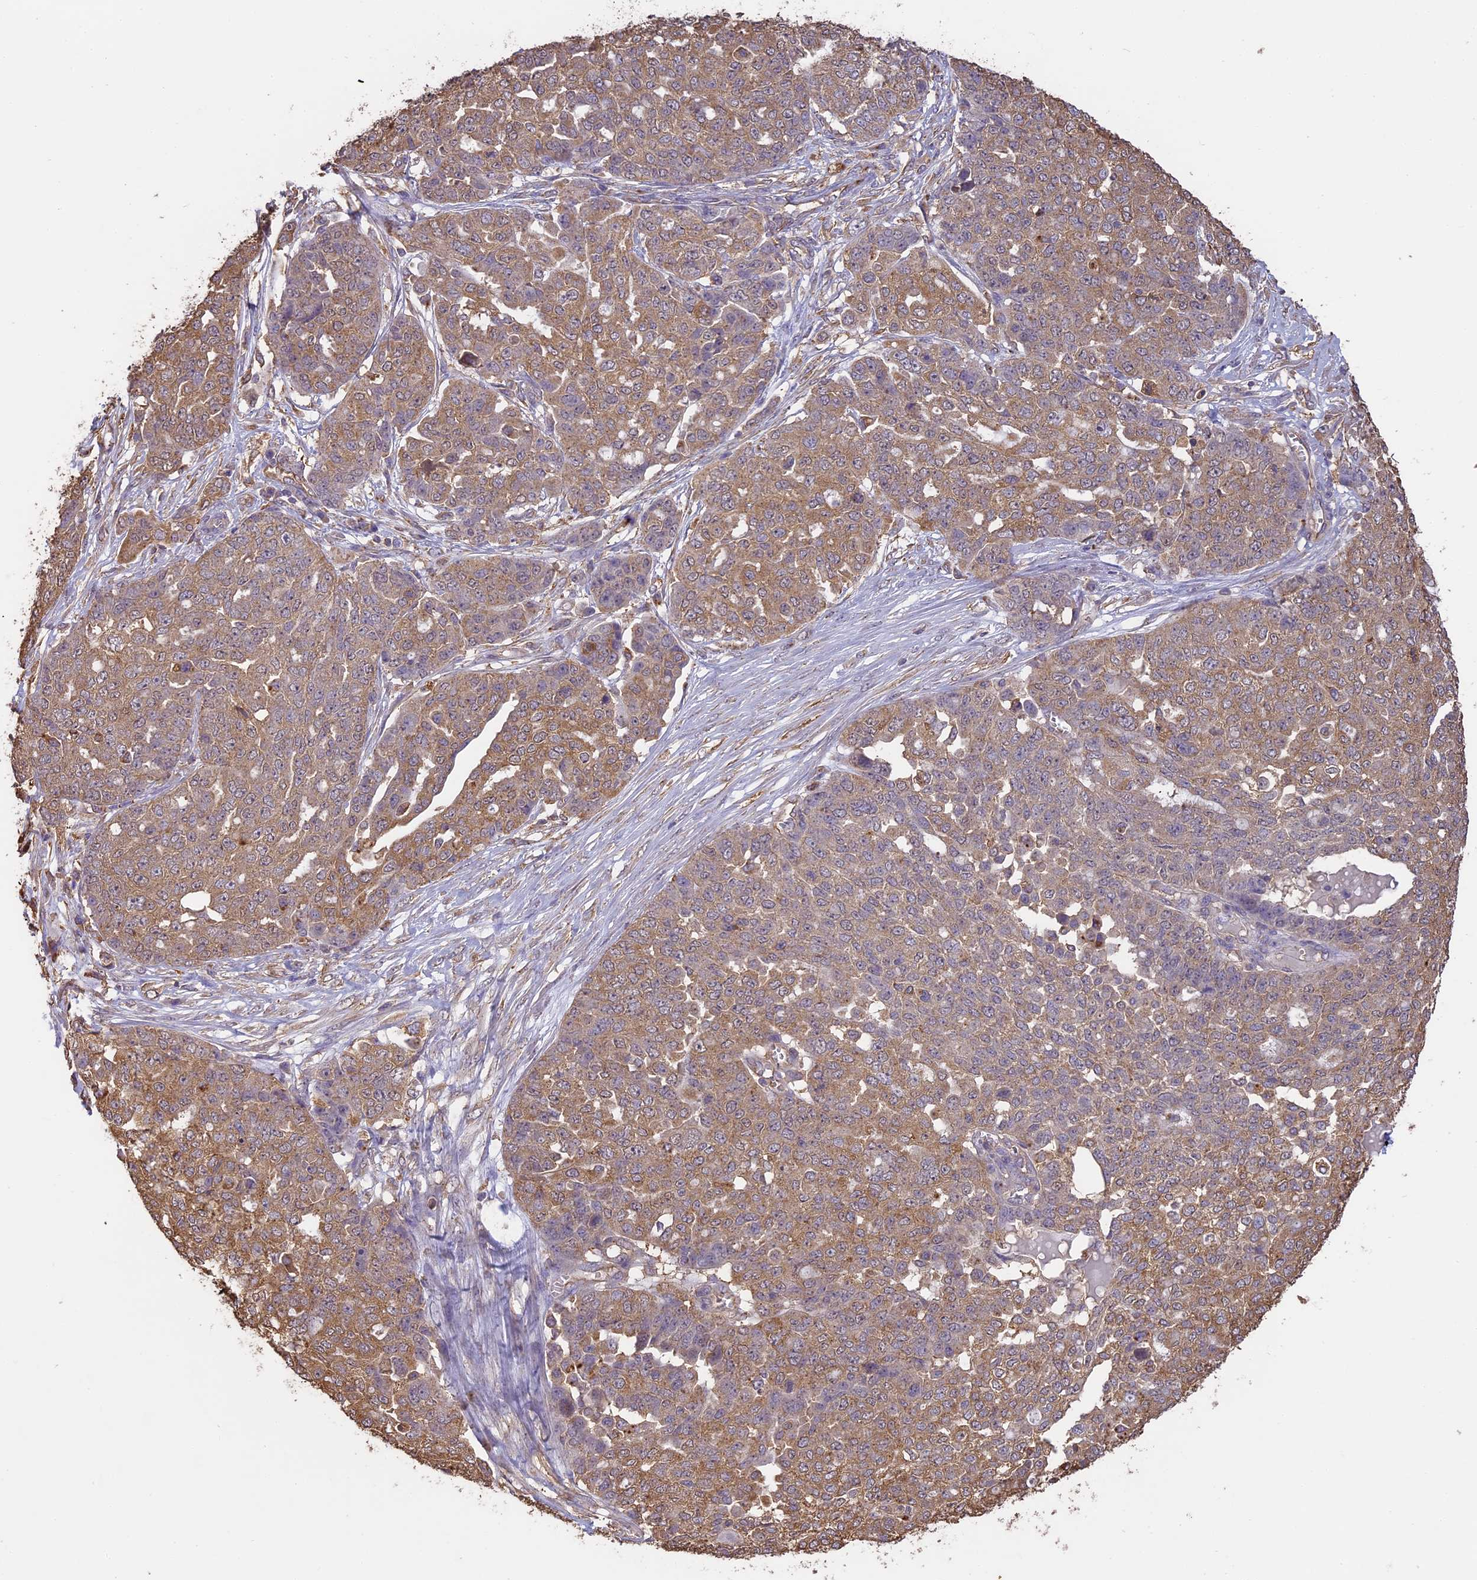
{"staining": {"intensity": "moderate", "quantity": ">75%", "location": "cytoplasmic/membranous"}, "tissue": "ovarian cancer", "cell_type": "Tumor cells", "image_type": "cancer", "snomed": [{"axis": "morphology", "description": "Cystadenocarcinoma, serous, NOS"}, {"axis": "topography", "description": "Soft tissue"}, {"axis": "topography", "description": "Ovary"}], "caption": "Immunohistochemistry of human serous cystadenocarcinoma (ovarian) shows medium levels of moderate cytoplasmic/membranous positivity in about >75% of tumor cells.", "gene": "ARHGAP19", "patient": {"sex": "female", "age": 57}}